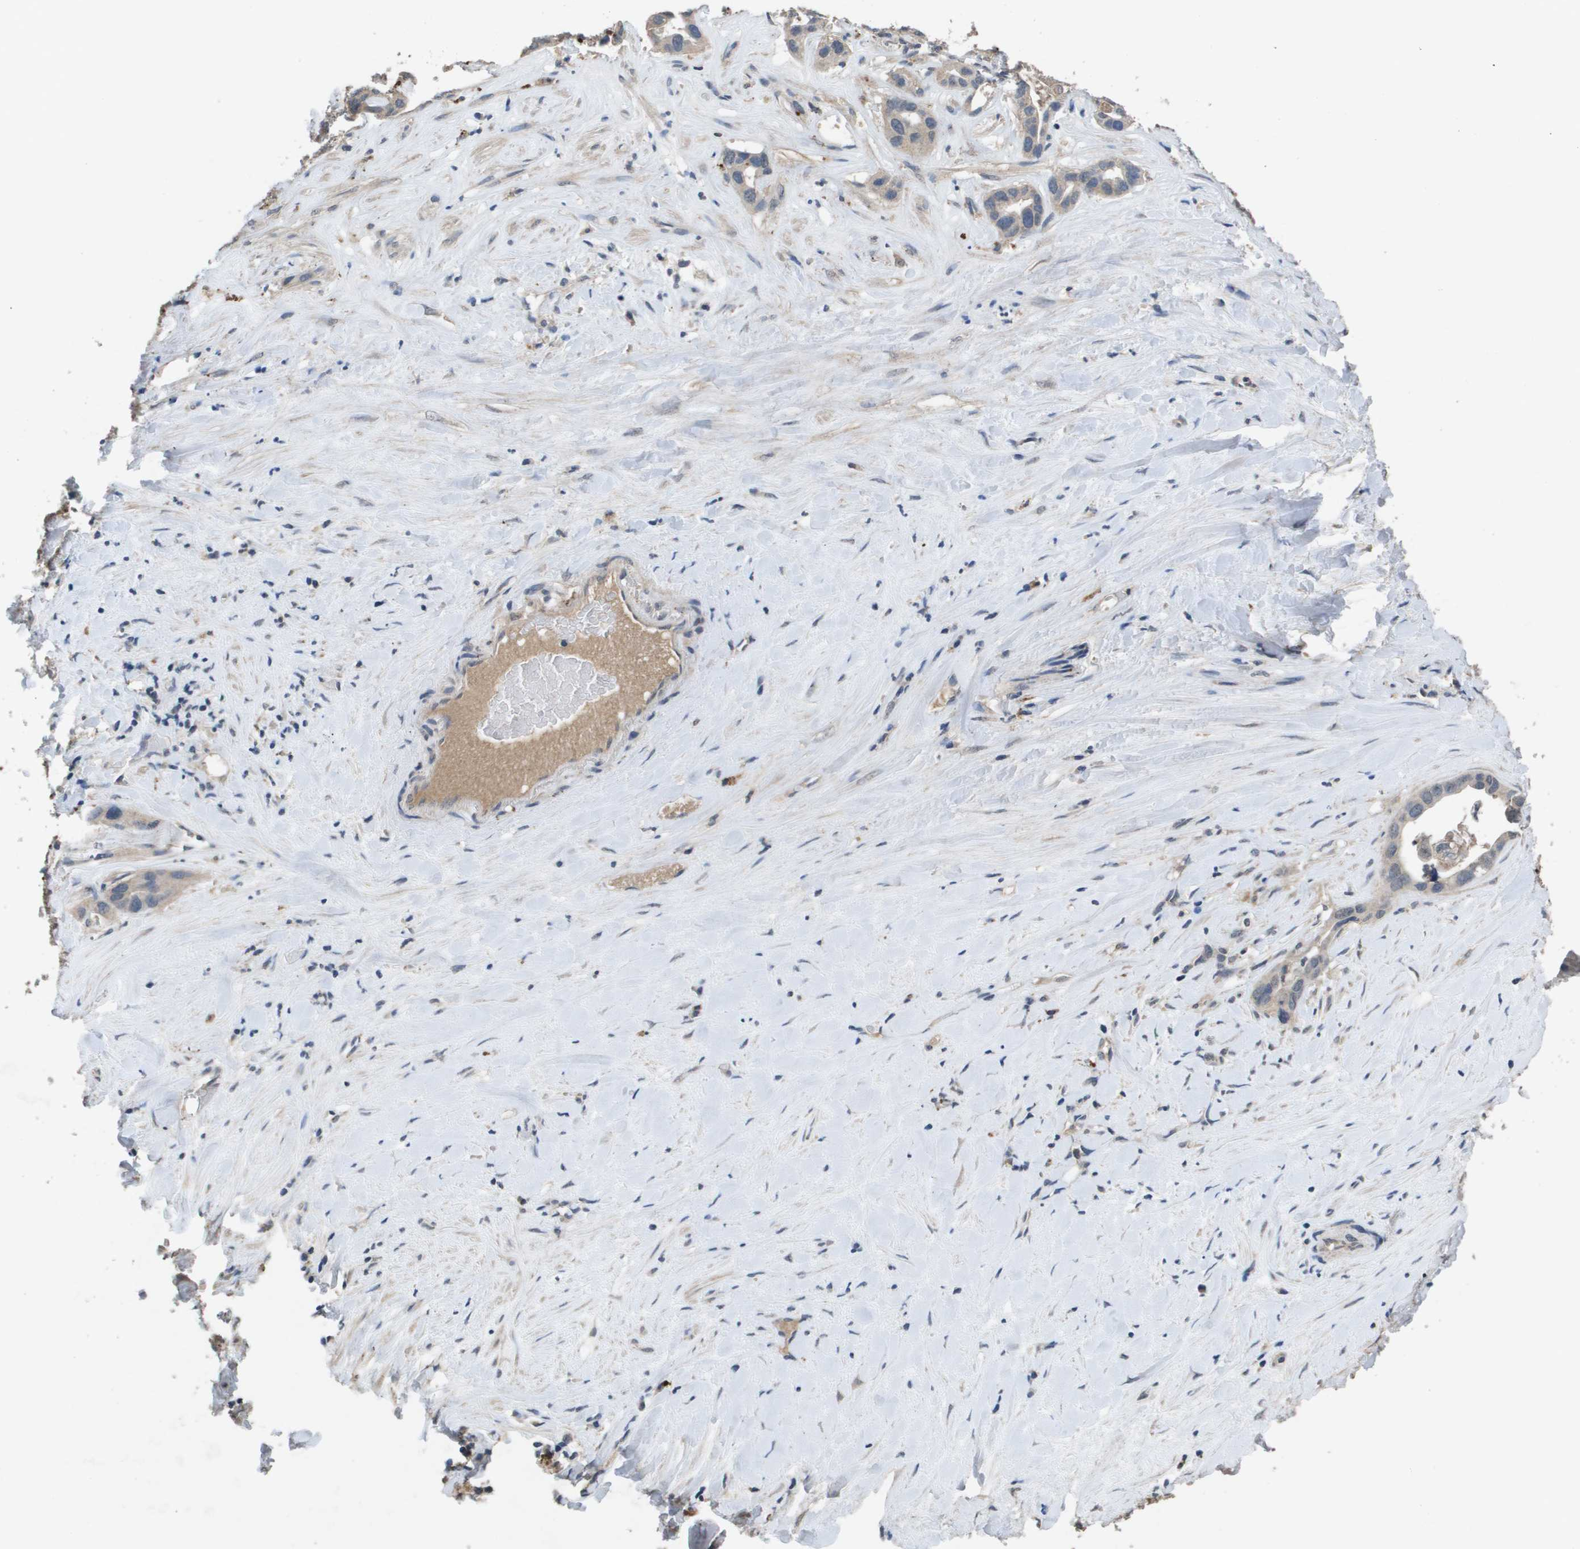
{"staining": {"intensity": "weak", "quantity": ">75%", "location": "cytoplasmic/membranous"}, "tissue": "liver cancer", "cell_type": "Tumor cells", "image_type": "cancer", "snomed": [{"axis": "morphology", "description": "Cholangiocarcinoma"}, {"axis": "topography", "description": "Liver"}], "caption": "An image of liver cancer stained for a protein reveals weak cytoplasmic/membranous brown staining in tumor cells.", "gene": "PROC", "patient": {"sex": "female", "age": 65}}